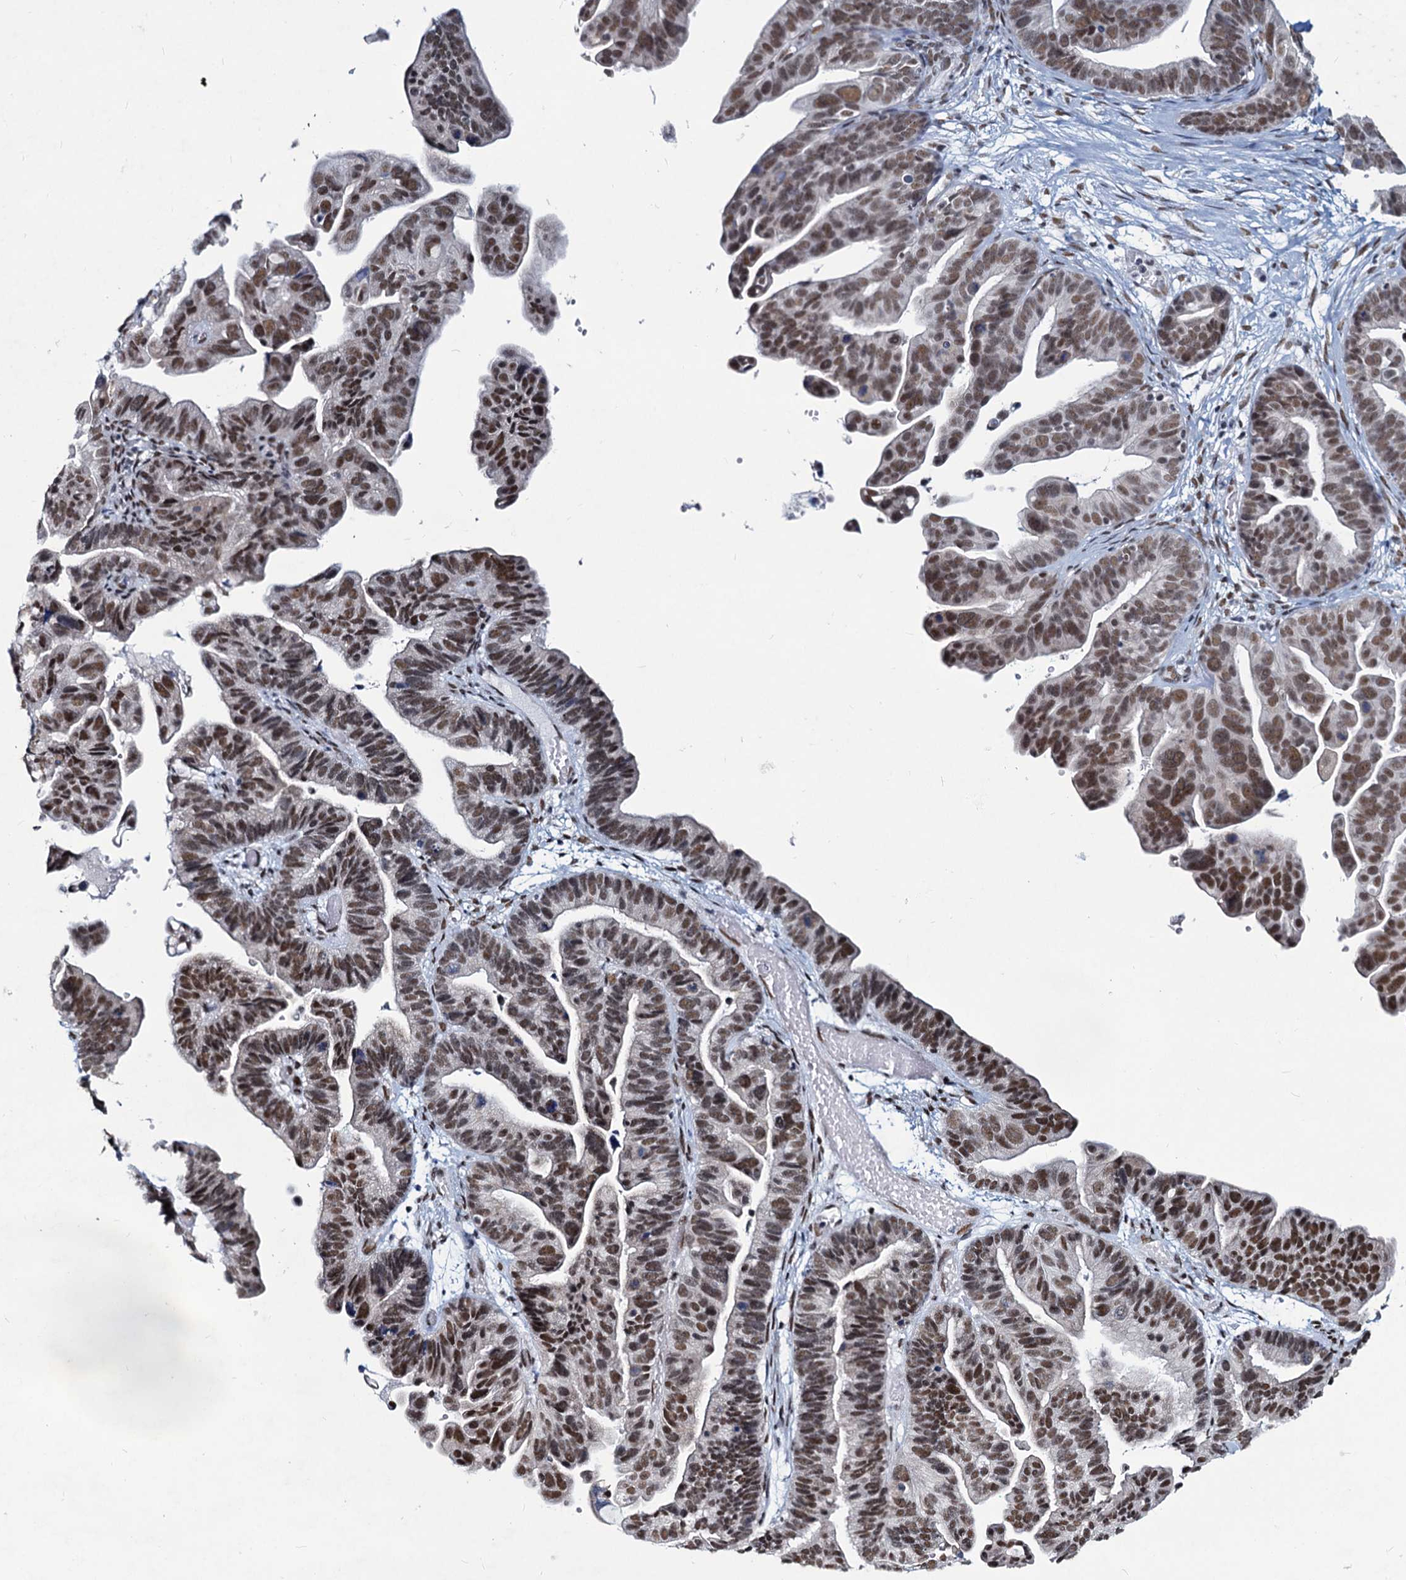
{"staining": {"intensity": "moderate", "quantity": ">75%", "location": "nuclear"}, "tissue": "ovarian cancer", "cell_type": "Tumor cells", "image_type": "cancer", "snomed": [{"axis": "morphology", "description": "Cystadenocarcinoma, serous, NOS"}, {"axis": "topography", "description": "Ovary"}], "caption": "Immunohistochemistry (IHC) staining of ovarian serous cystadenocarcinoma, which shows medium levels of moderate nuclear expression in about >75% of tumor cells indicating moderate nuclear protein positivity. The staining was performed using DAB (brown) for protein detection and nuclei were counterstained in hematoxylin (blue).", "gene": "METTL14", "patient": {"sex": "female", "age": 56}}